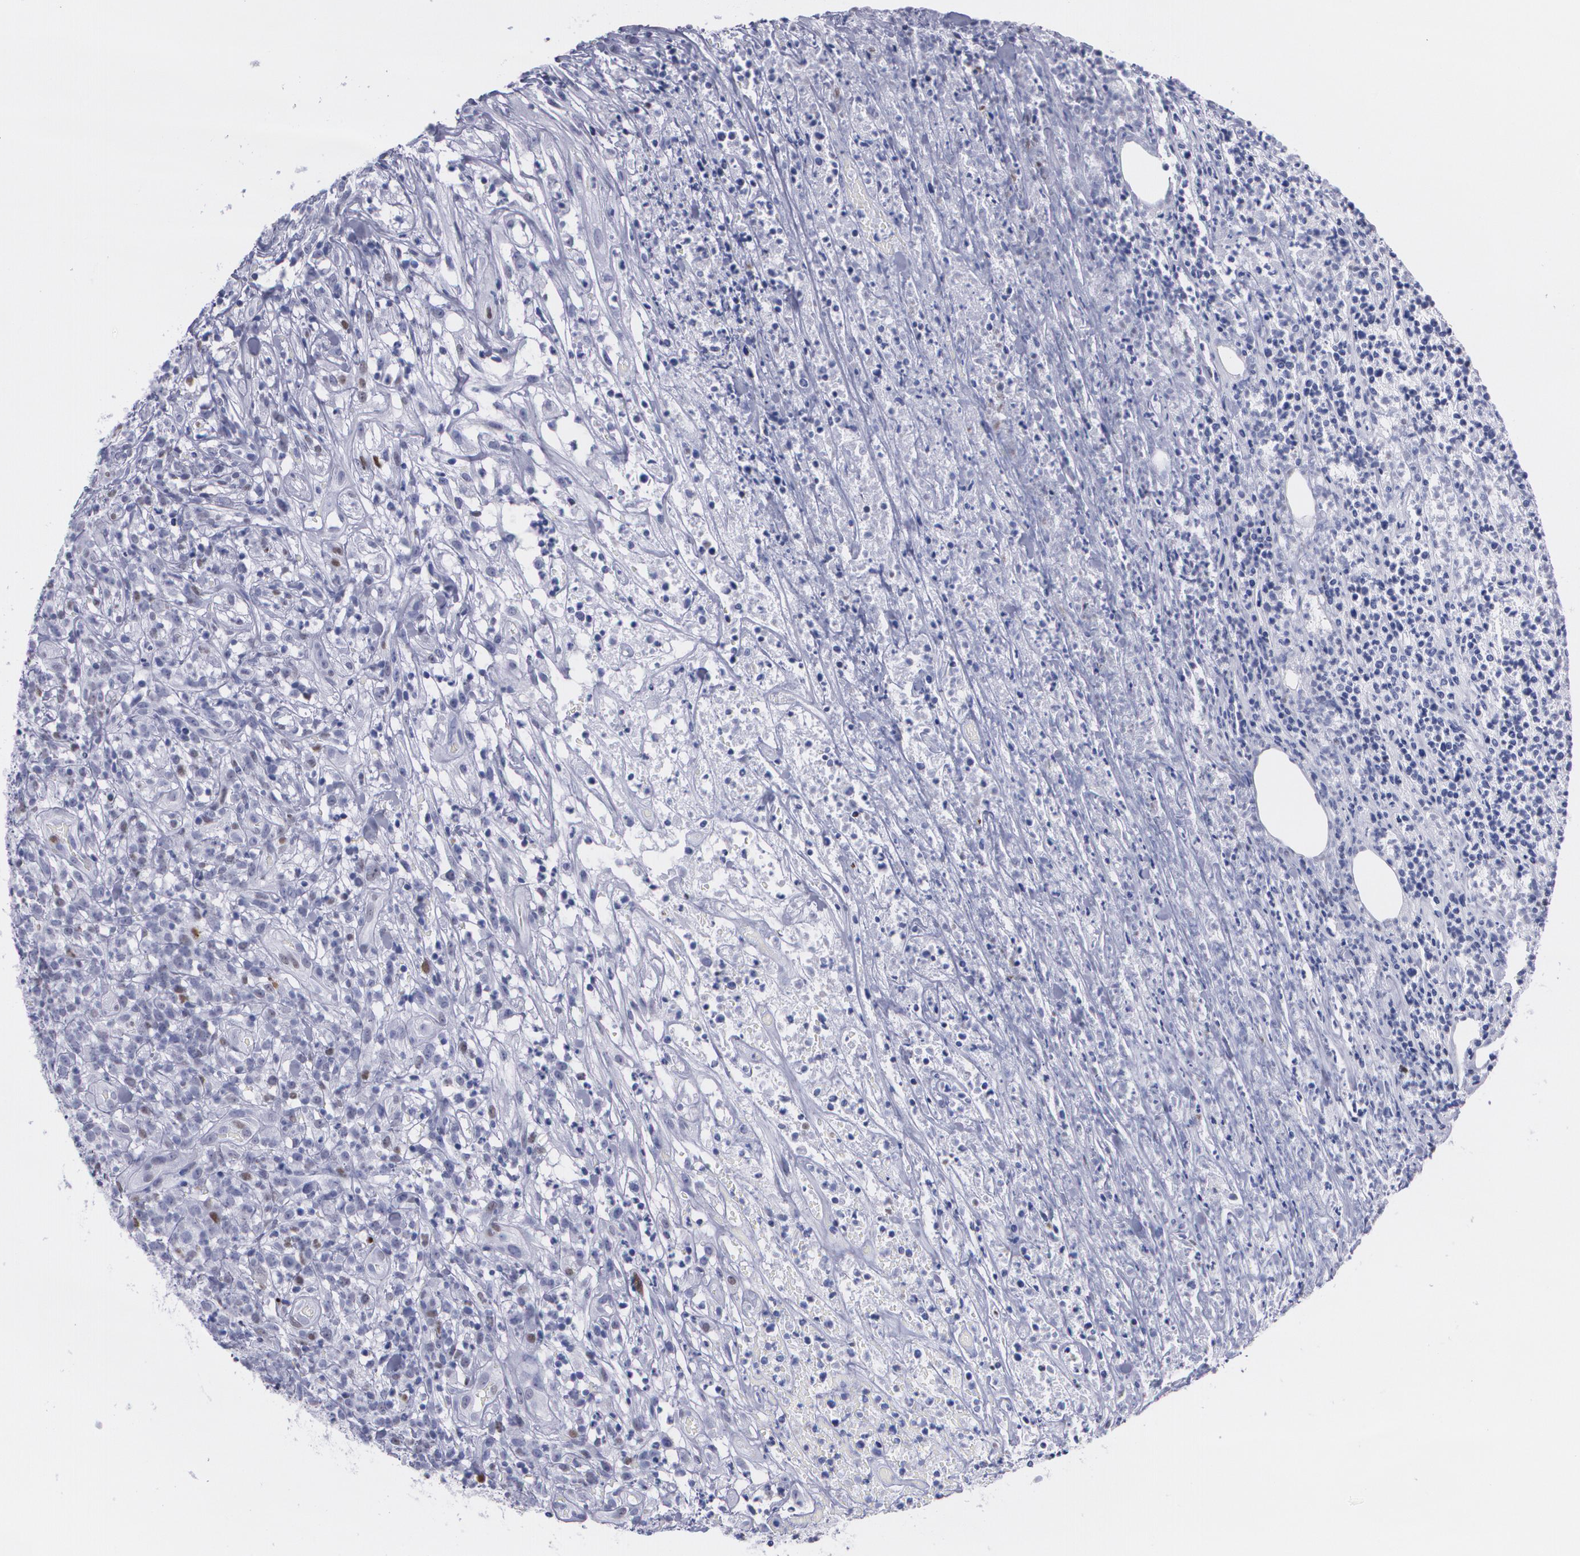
{"staining": {"intensity": "moderate", "quantity": "<25%", "location": "nuclear"}, "tissue": "lymphoma", "cell_type": "Tumor cells", "image_type": "cancer", "snomed": [{"axis": "morphology", "description": "Malignant lymphoma, non-Hodgkin's type, High grade"}, {"axis": "topography", "description": "Lymph node"}], "caption": "Malignant lymphoma, non-Hodgkin's type (high-grade) stained for a protein shows moderate nuclear positivity in tumor cells.", "gene": "TP53", "patient": {"sex": "female", "age": 73}}